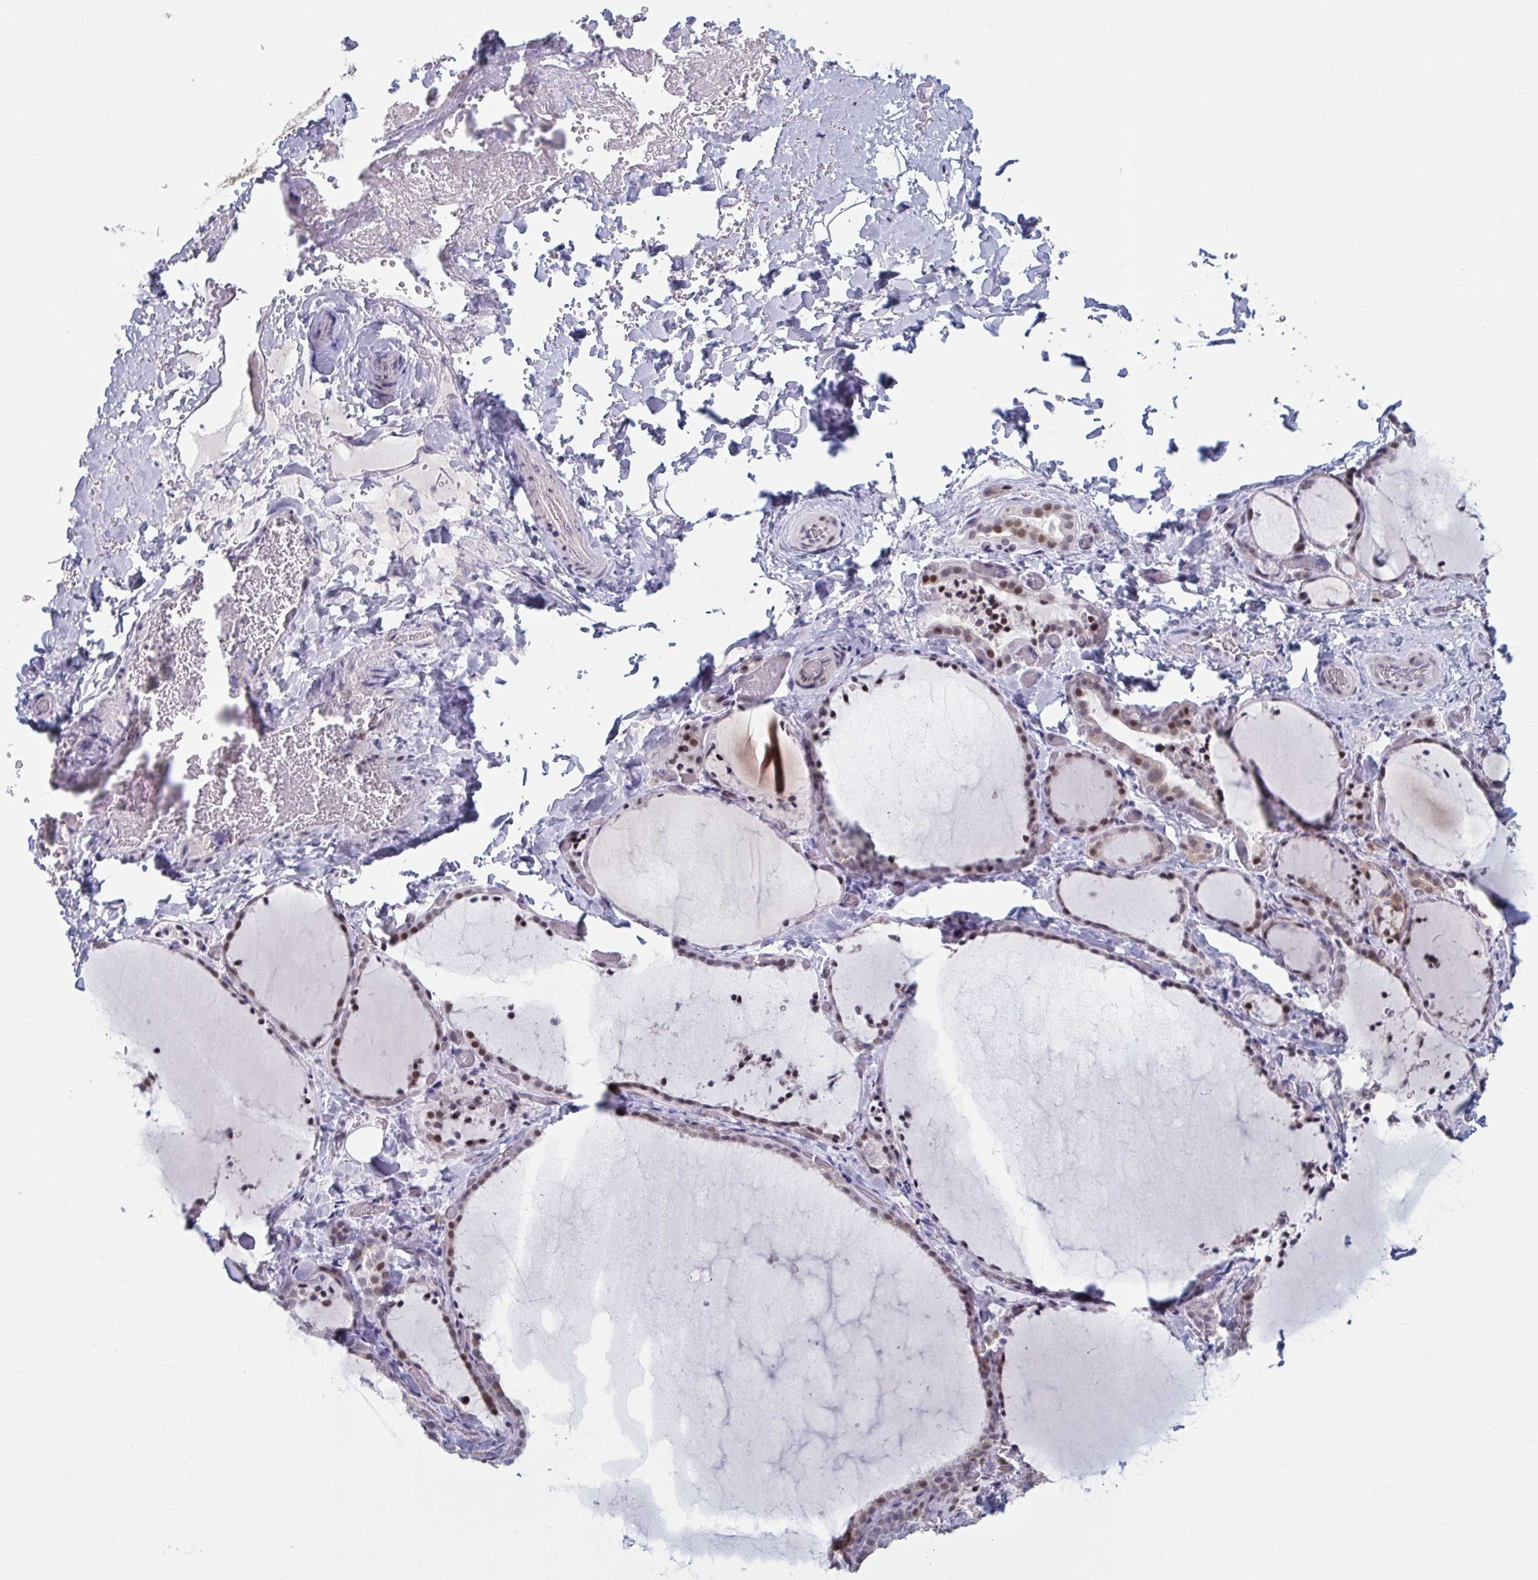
{"staining": {"intensity": "moderate", "quantity": ">75%", "location": "cytoplasmic/membranous,nuclear"}, "tissue": "thyroid gland", "cell_type": "Glandular cells", "image_type": "normal", "snomed": [{"axis": "morphology", "description": "Normal tissue, NOS"}, {"axis": "topography", "description": "Thyroid gland"}], "caption": "IHC (DAB) staining of normal thyroid gland displays moderate cytoplasmic/membranous,nuclear protein expression in approximately >75% of glandular cells.", "gene": "HSD17B6", "patient": {"sex": "female", "age": 22}}